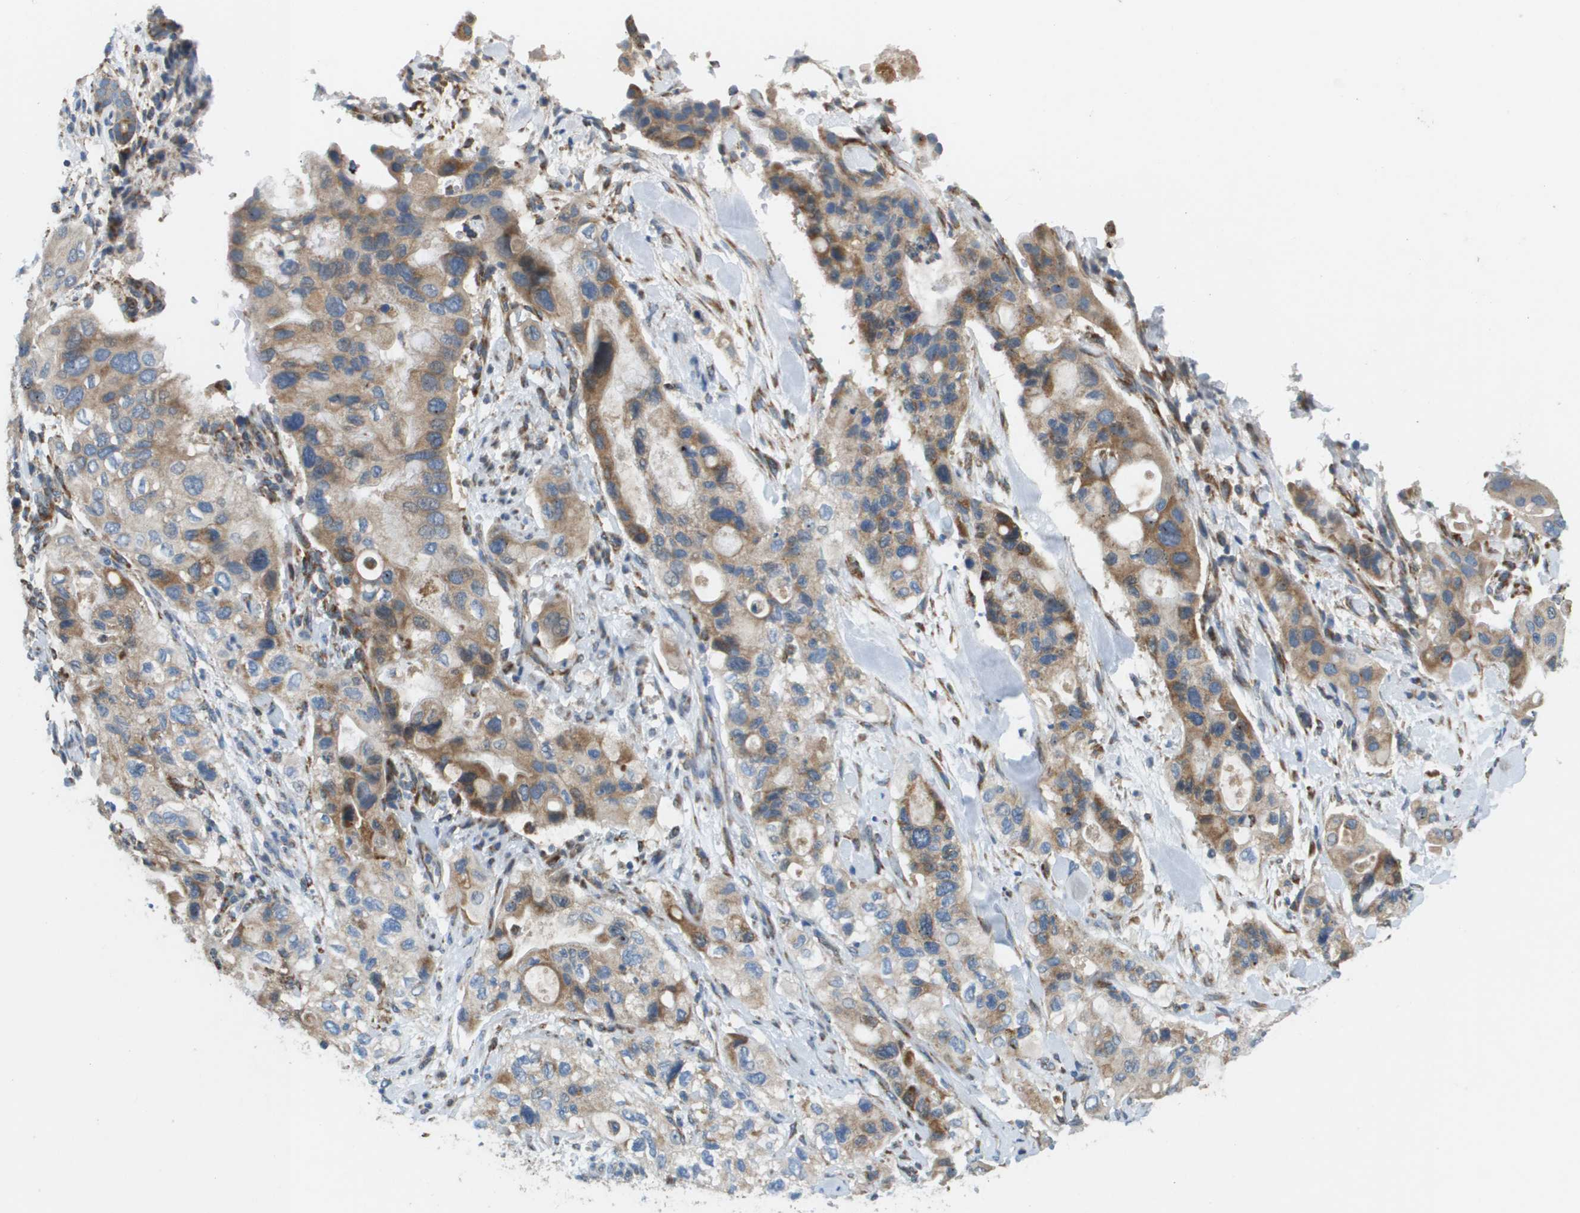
{"staining": {"intensity": "moderate", "quantity": ">75%", "location": "cytoplasmic/membranous"}, "tissue": "pancreatic cancer", "cell_type": "Tumor cells", "image_type": "cancer", "snomed": [{"axis": "morphology", "description": "Adenocarcinoma, NOS"}, {"axis": "topography", "description": "Pancreas"}], "caption": "The histopathology image displays immunohistochemical staining of pancreatic cancer (adenocarcinoma). There is moderate cytoplasmic/membranous positivity is present in about >75% of tumor cells. The staining is performed using DAB brown chromogen to label protein expression. The nuclei are counter-stained blue using hematoxylin.", "gene": "NRK", "patient": {"sex": "female", "age": 56}}